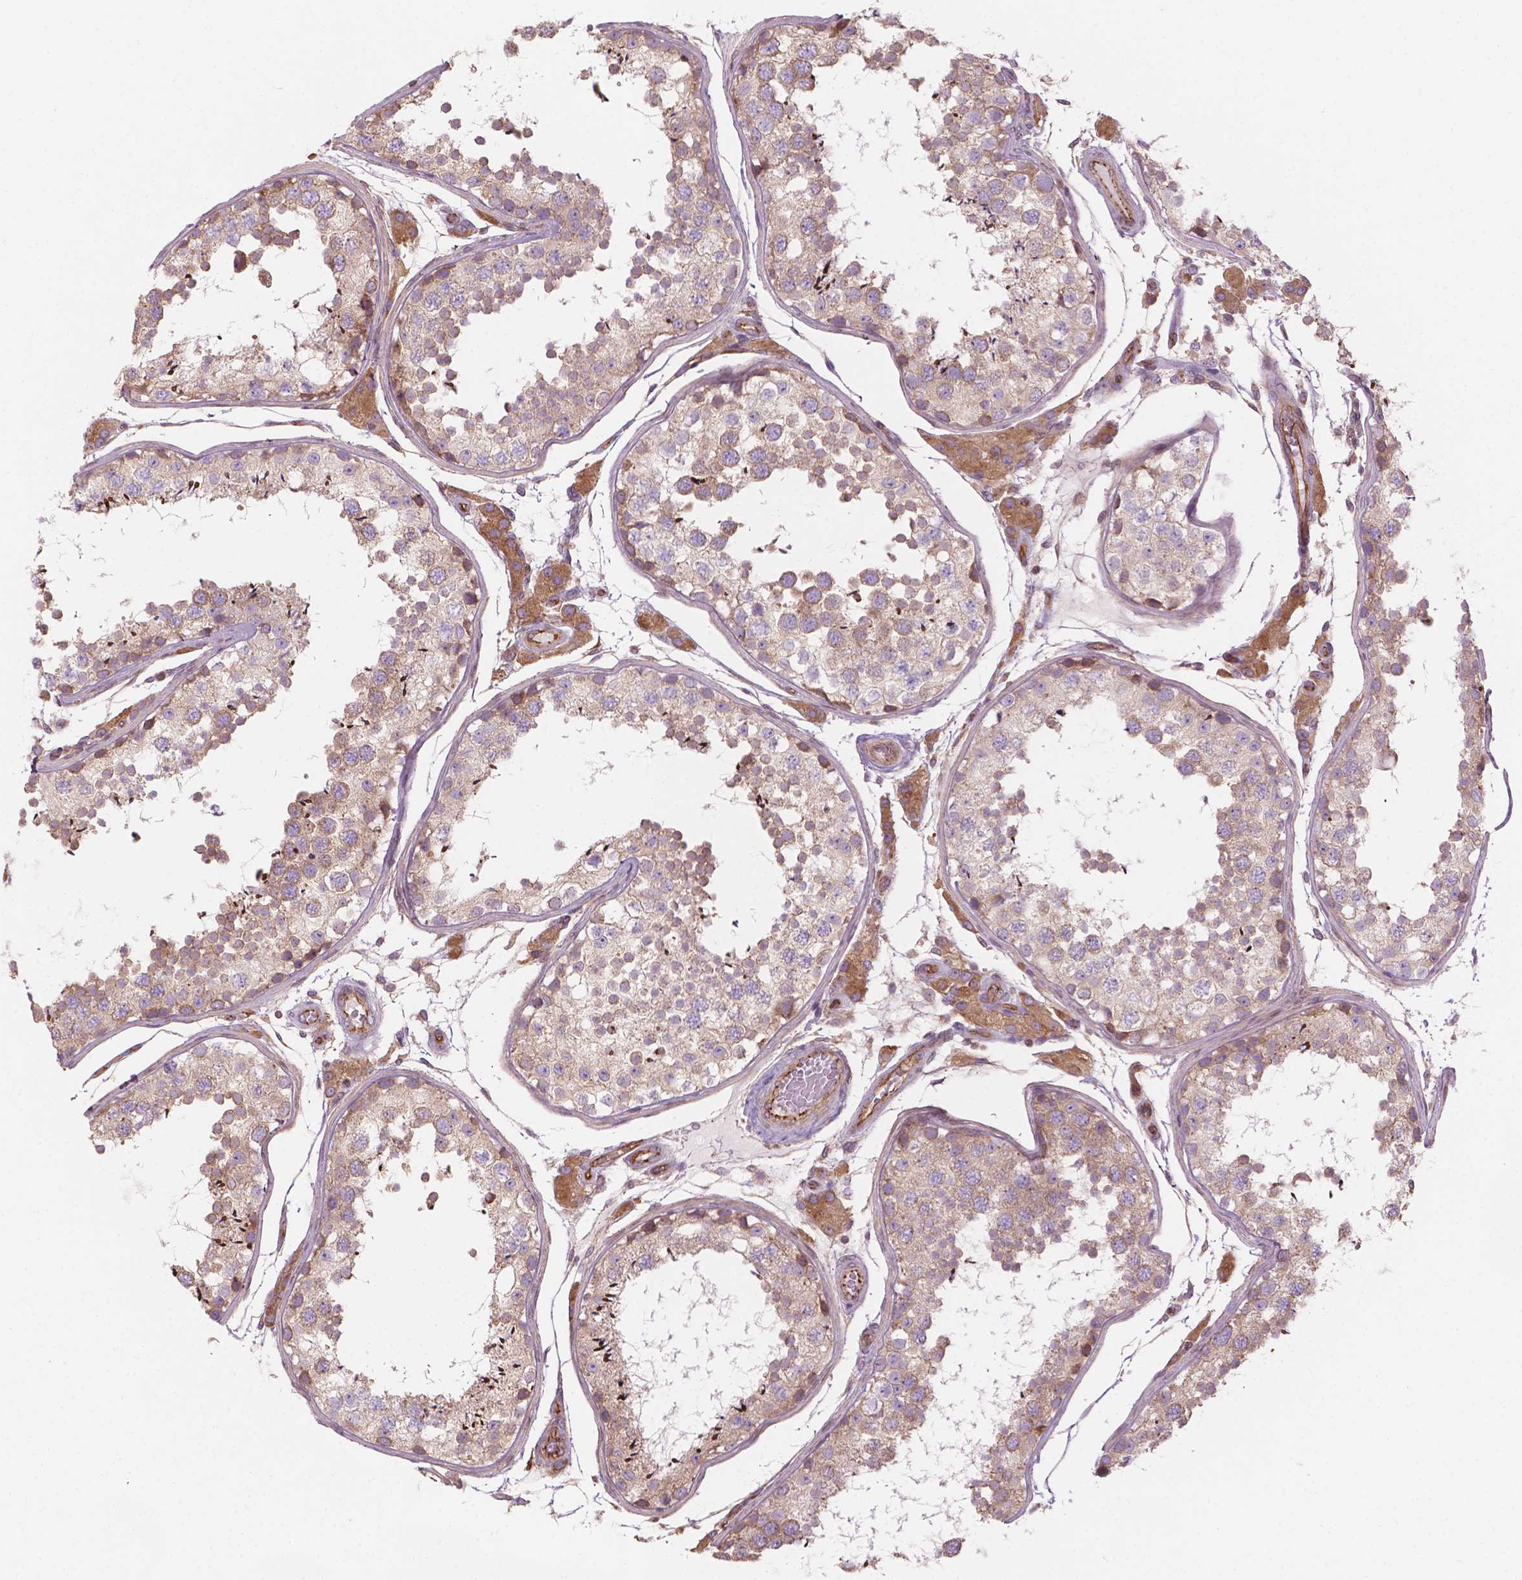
{"staining": {"intensity": "weak", "quantity": "25%-75%", "location": "cytoplasmic/membranous"}, "tissue": "testis", "cell_type": "Cells in seminiferous ducts", "image_type": "normal", "snomed": [{"axis": "morphology", "description": "Normal tissue, NOS"}, {"axis": "topography", "description": "Testis"}], "caption": "IHC of benign testis shows low levels of weak cytoplasmic/membranous positivity in approximately 25%-75% of cells in seminiferous ducts. Nuclei are stained in blue.", "gene": "SURF4", "patient": {"sex": "male", "age": 29}}